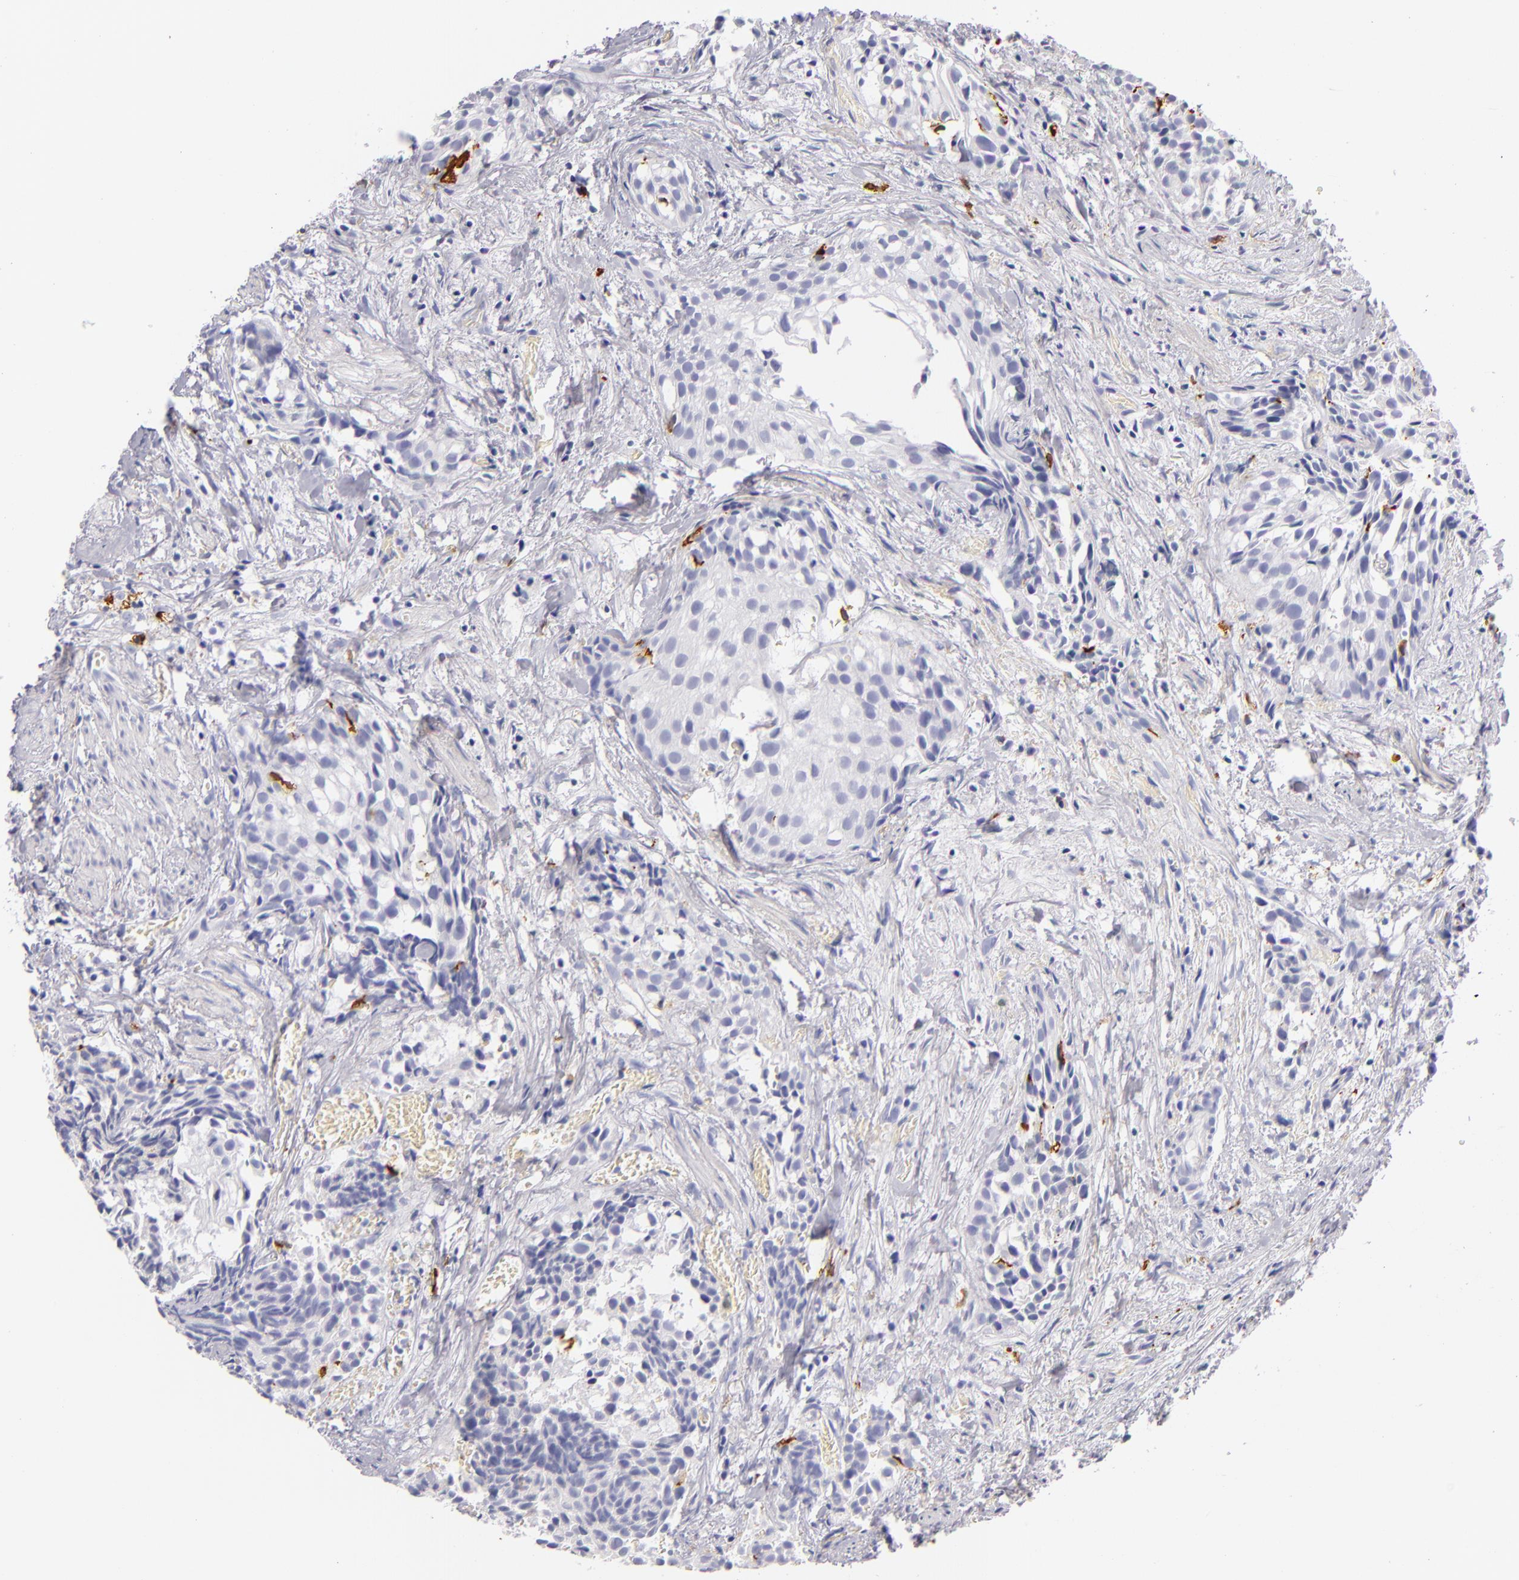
{"staining": {"intensity": "negative", "quantity": "none", "location": "none"}, "tissue": "urothelial cancer", "cell_type": "Tumor cells", "image_type": "cancer", "snomed": [{"axis": "morphology", "description": "Urothelial carcinoma, High grade"}, {"axis": "topography", "description": "Urinary bladder"}], "caption": "High power microscopy photomicrograph of an immunohistochemistry histopathology image of urothelial cancer, revealing no significant expression in tumor cells. The staining was performed using DAB (3,3'-diaminobenzidine) to visualize the protein expression in brown, while the nuclei were stained in blue with hematoxylin (Magnification: 20x).", "gene": "CD207", "patient": {"sex": "female", "age": 78}}